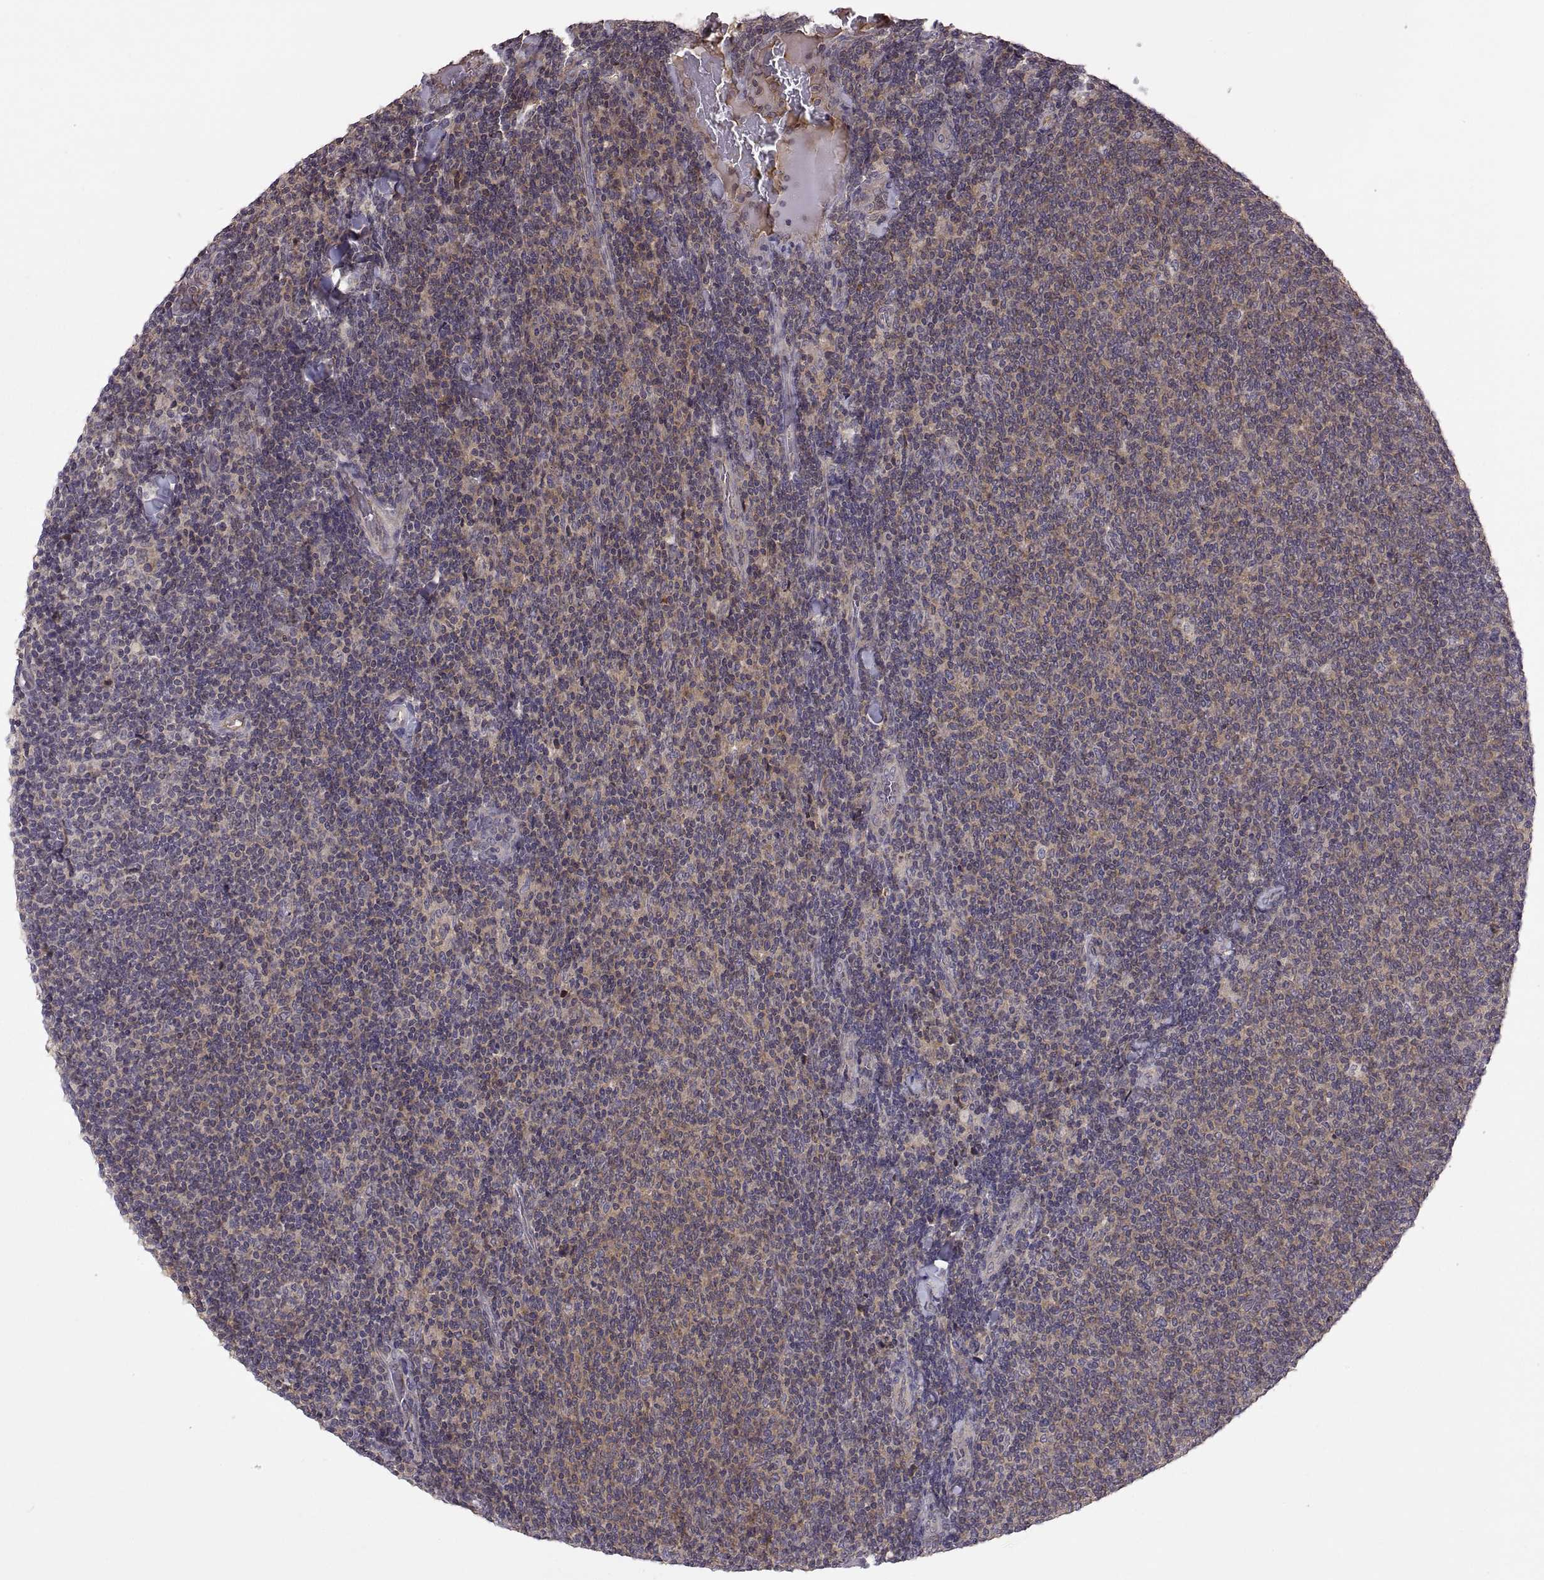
{"staining": {"intensity": "weak", "quantity": "25%-75%", "location": "cytoplasmic/membranous"}, "tissue": "lymphoma", "cell_type": "Tumor cells", "image_type": "cancer", "snomed": [{"axis": "morphology", "description": "Malignant lymphoma, non-Hodgkin's type, Low grade"}, {"axis": "topography", "description": "Lymph node"}], "caption": "Tumor cells display weak cytoplasmic/membranous staining in approximately 25%-75% of cells in low-grade malignant lymphoma, non-Hodgkin's type. Immunohistochemistry stains the protein in brown and the nuclei are stained blue.", "gene": "NMNAT2", "patient": {"sex": "male", "age": 52}}